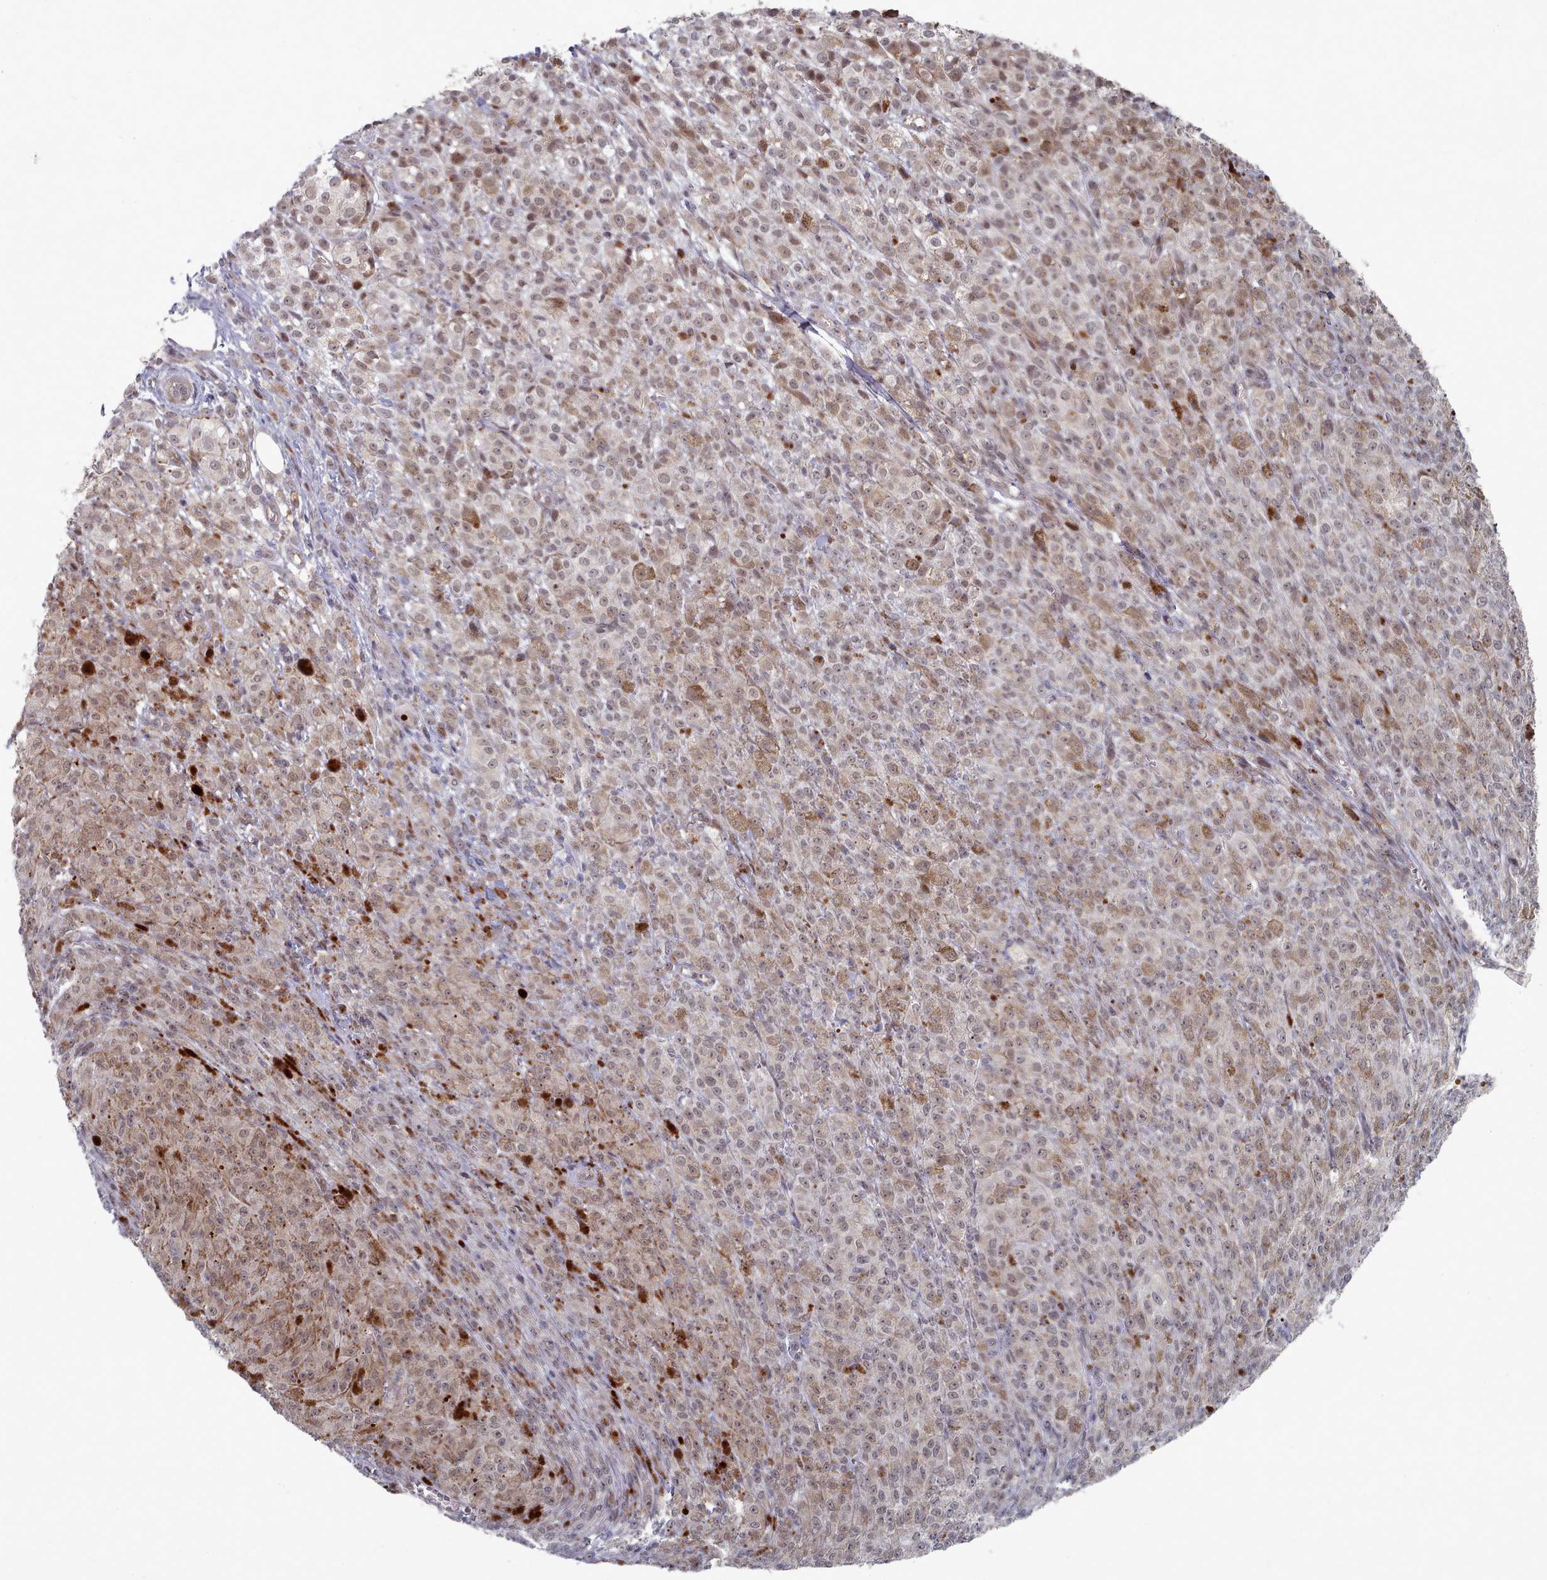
{"staining": {"intensity": "weak", "quantity": "<25%", "location": "cytoplasmic/membranous,nuclear"}, "tissue": "melanoma", "cell_type": "Tumor cells", "image_type": "cancer", "snomed": [{"axis": "morphology", "description": "Malignant melanoma, NOS"}, {"axis": "topography", "description": "Skin"}], "caption": "High magnification brightfield microscopy of melanoma stained with DAB (3,3'-diaminobenzidine) (brown) and counterstained with hematoxylin (blue): tumor cells show no significant staining.", "gene": "CPSF4", "patient": {"sex": "female", "age": 52}}